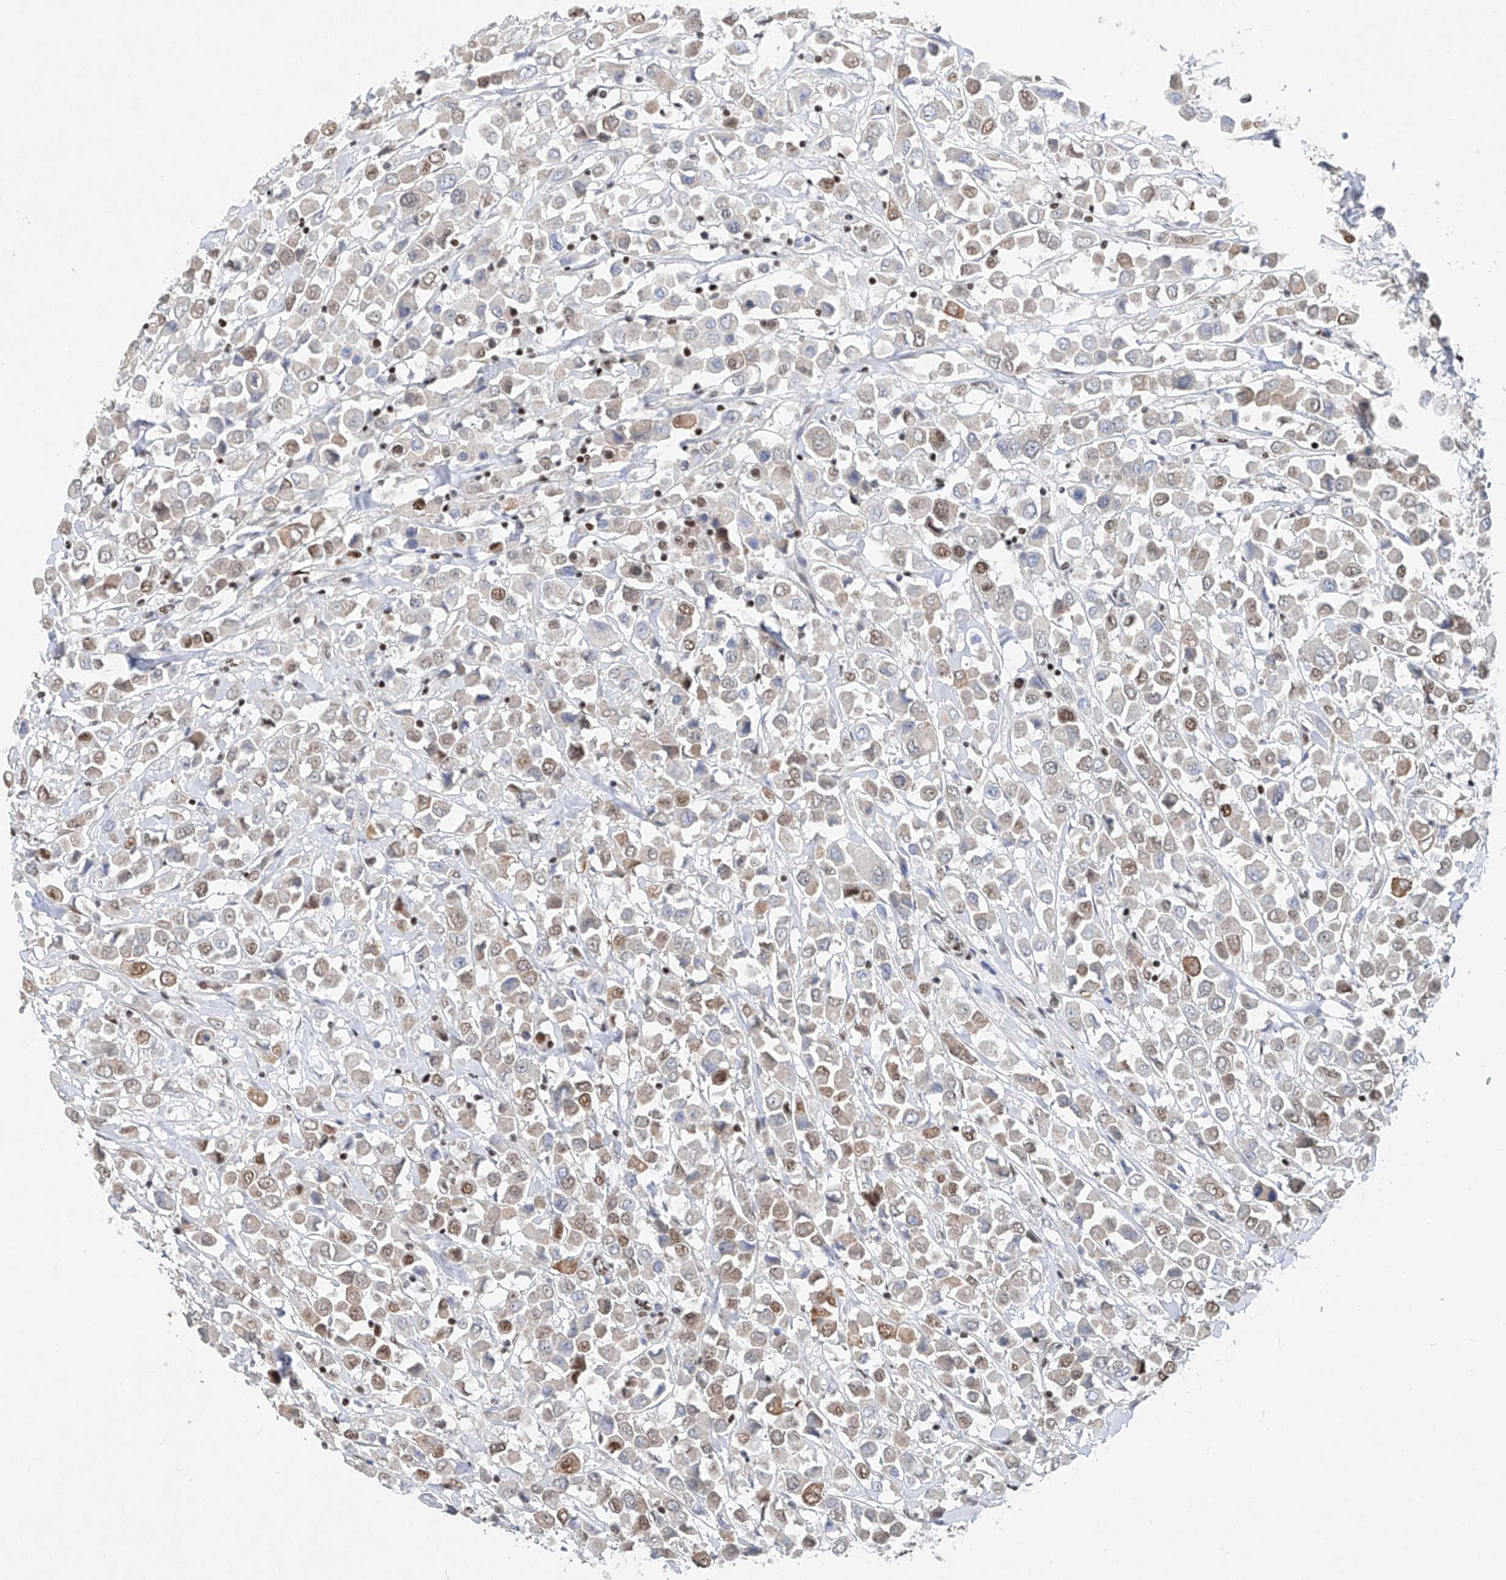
{"staining": {"intensity": "moderate", "quantity": "25%-75%", "location": "nuclear"}, "tissue": "breast cancer", "cell_type": "Tumor cells", "image_type": "cancer", "snomed": [{"axis": "morphology", "description": "Duct carcinoma"}, {"axis": "topography", "description": "Breast"}], "caption": "The photomicrograph reveals staining of intraductal carcinoma (breast), revealing moderate nuclear protein expression (brown color) within tumor cells. (DAB (3,3'-diaminobenzidine) IHC with brightfield microscopy, high magnification).", "gene": "TAF4", "patient": {"sex": "female", "age": 61}}